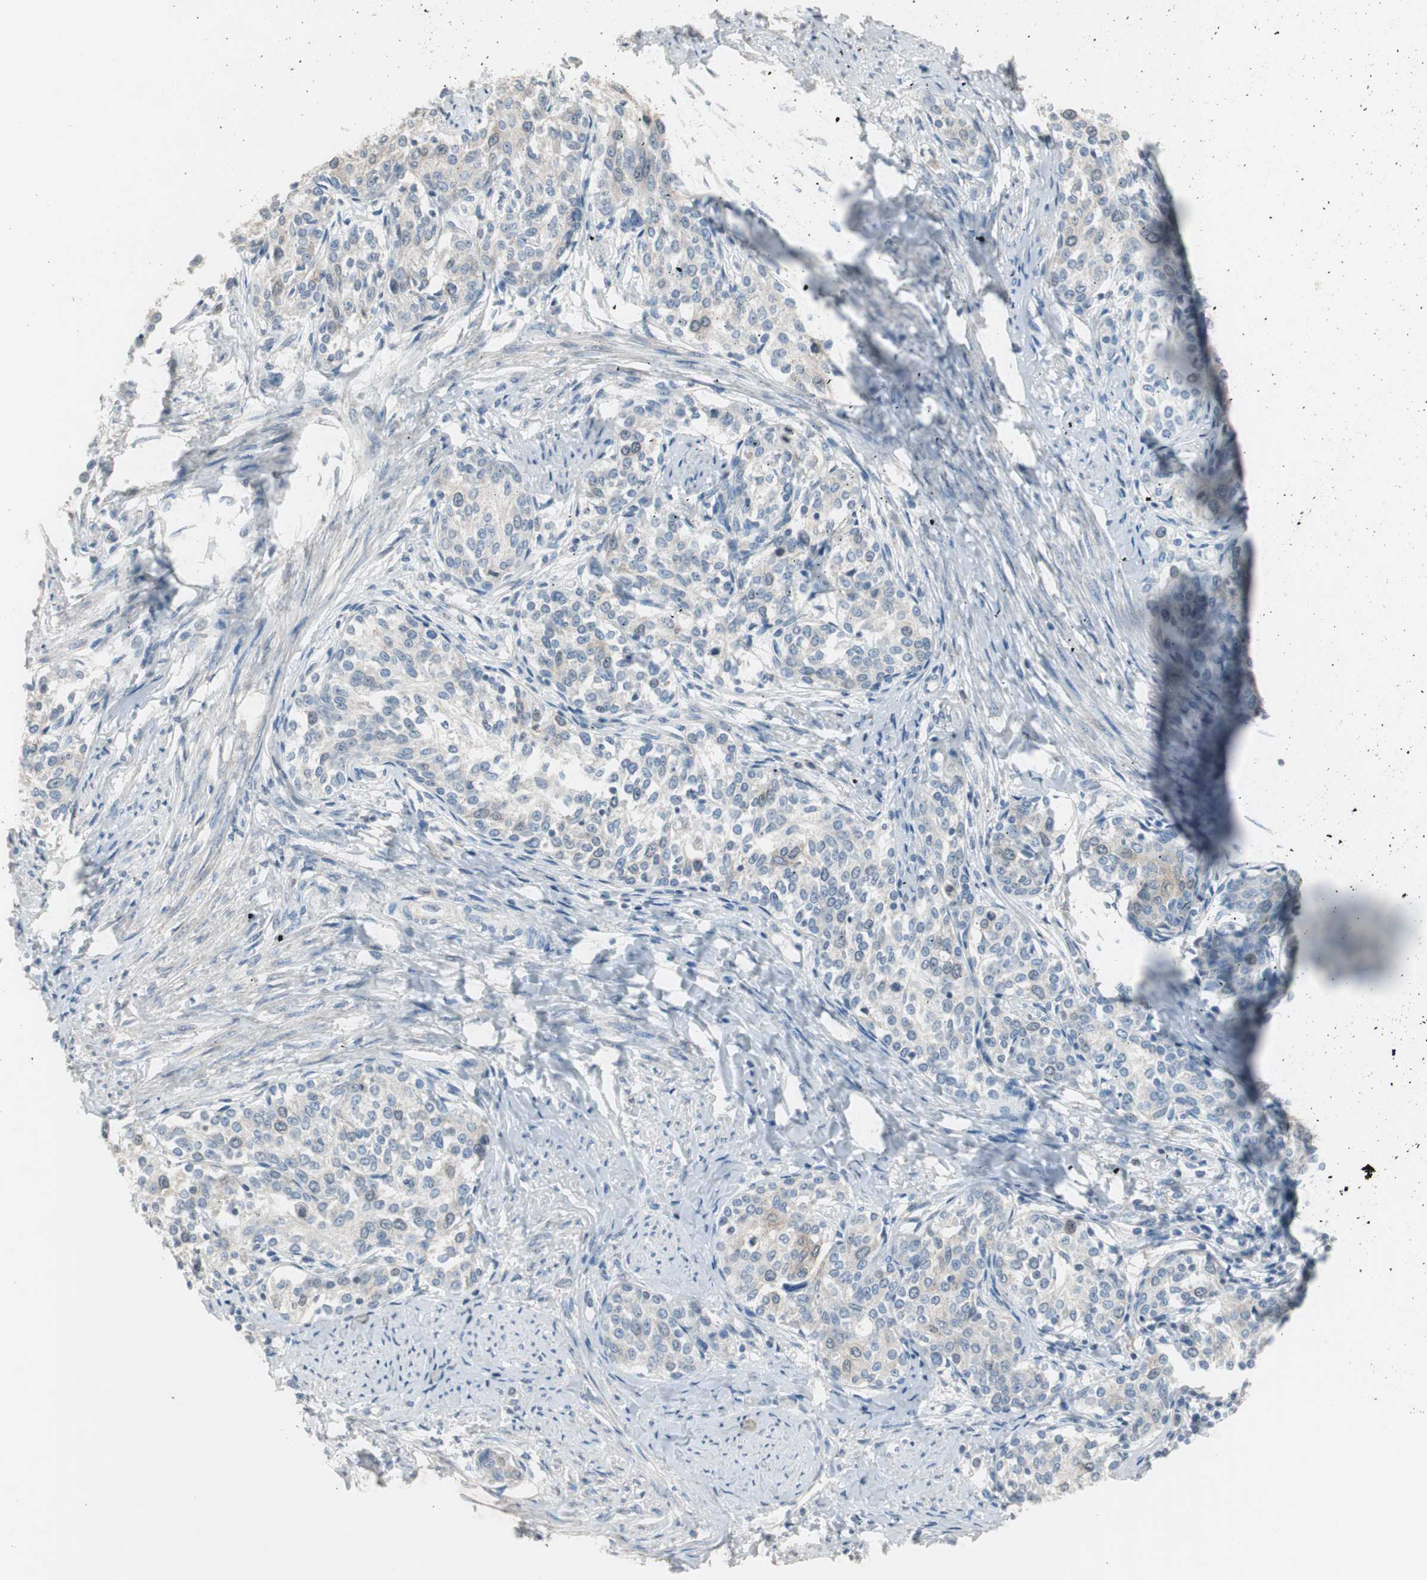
{"staining": {"intensity": "negative", "quantity": "none", "location": "none"}, "tissue": "cervical cancer", "cell_type": "Tumor cells", "image_type": "cancer", "snomed": [{"axis": "morphology", "description": "Squamous cell carcinoma, NOS"}, {"axis": "morphology", "description": "Adenocarcinoma, NOS"}, {"axis": "topography", "description": "Cervix"}], "caption": "Protein analysis of cervical adenocarcinoma exhibits no significant positivity in tumor cells.", "gene": "TK1", "patient": {"sex": "female", "age": 52}}